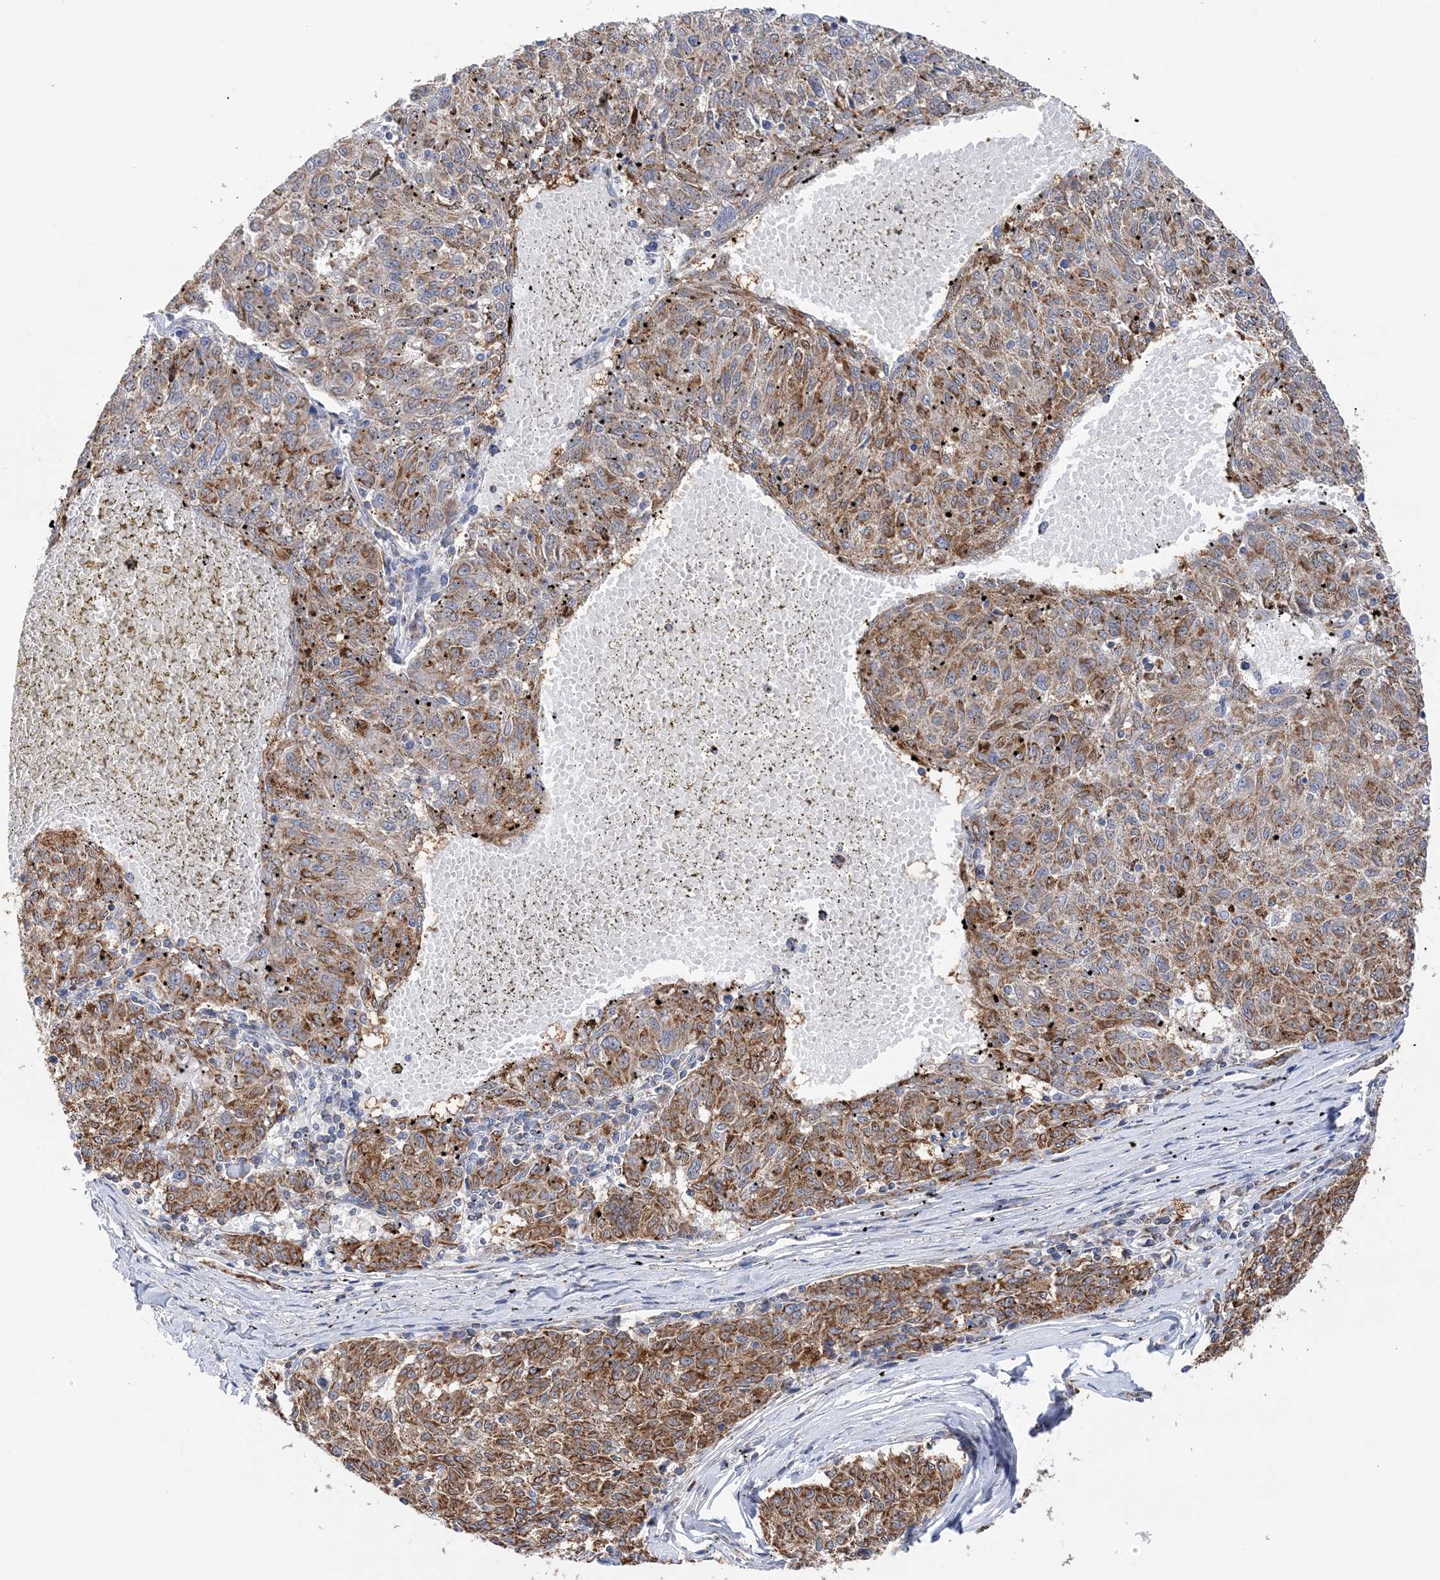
{"staining": {"intensity": "moderate", "quantity": ">75%", "location": "cytoplasmic/membranous"}, "tissue": "melanoma", "cell_type": "Tumor cells", "image_type": "cancer", "snomed": [{"axis": "morphology", "description": "Malignant melanoma, NOS"}, {"axis": "topography", "description": "Skin"}], "caption": "Melanoma stained with DAB IHC exhibits medium levels of moderate cytoplasmic/membranous positivity in about >75% of tumor cells. The staining was performed using DAB to visualize the protein expression in brown, while the nuclei were stained in blue with hematoxylin (Magnification: 20x).", "gene": "TTC32", "patient": {"sex": "female", "age": 72}}